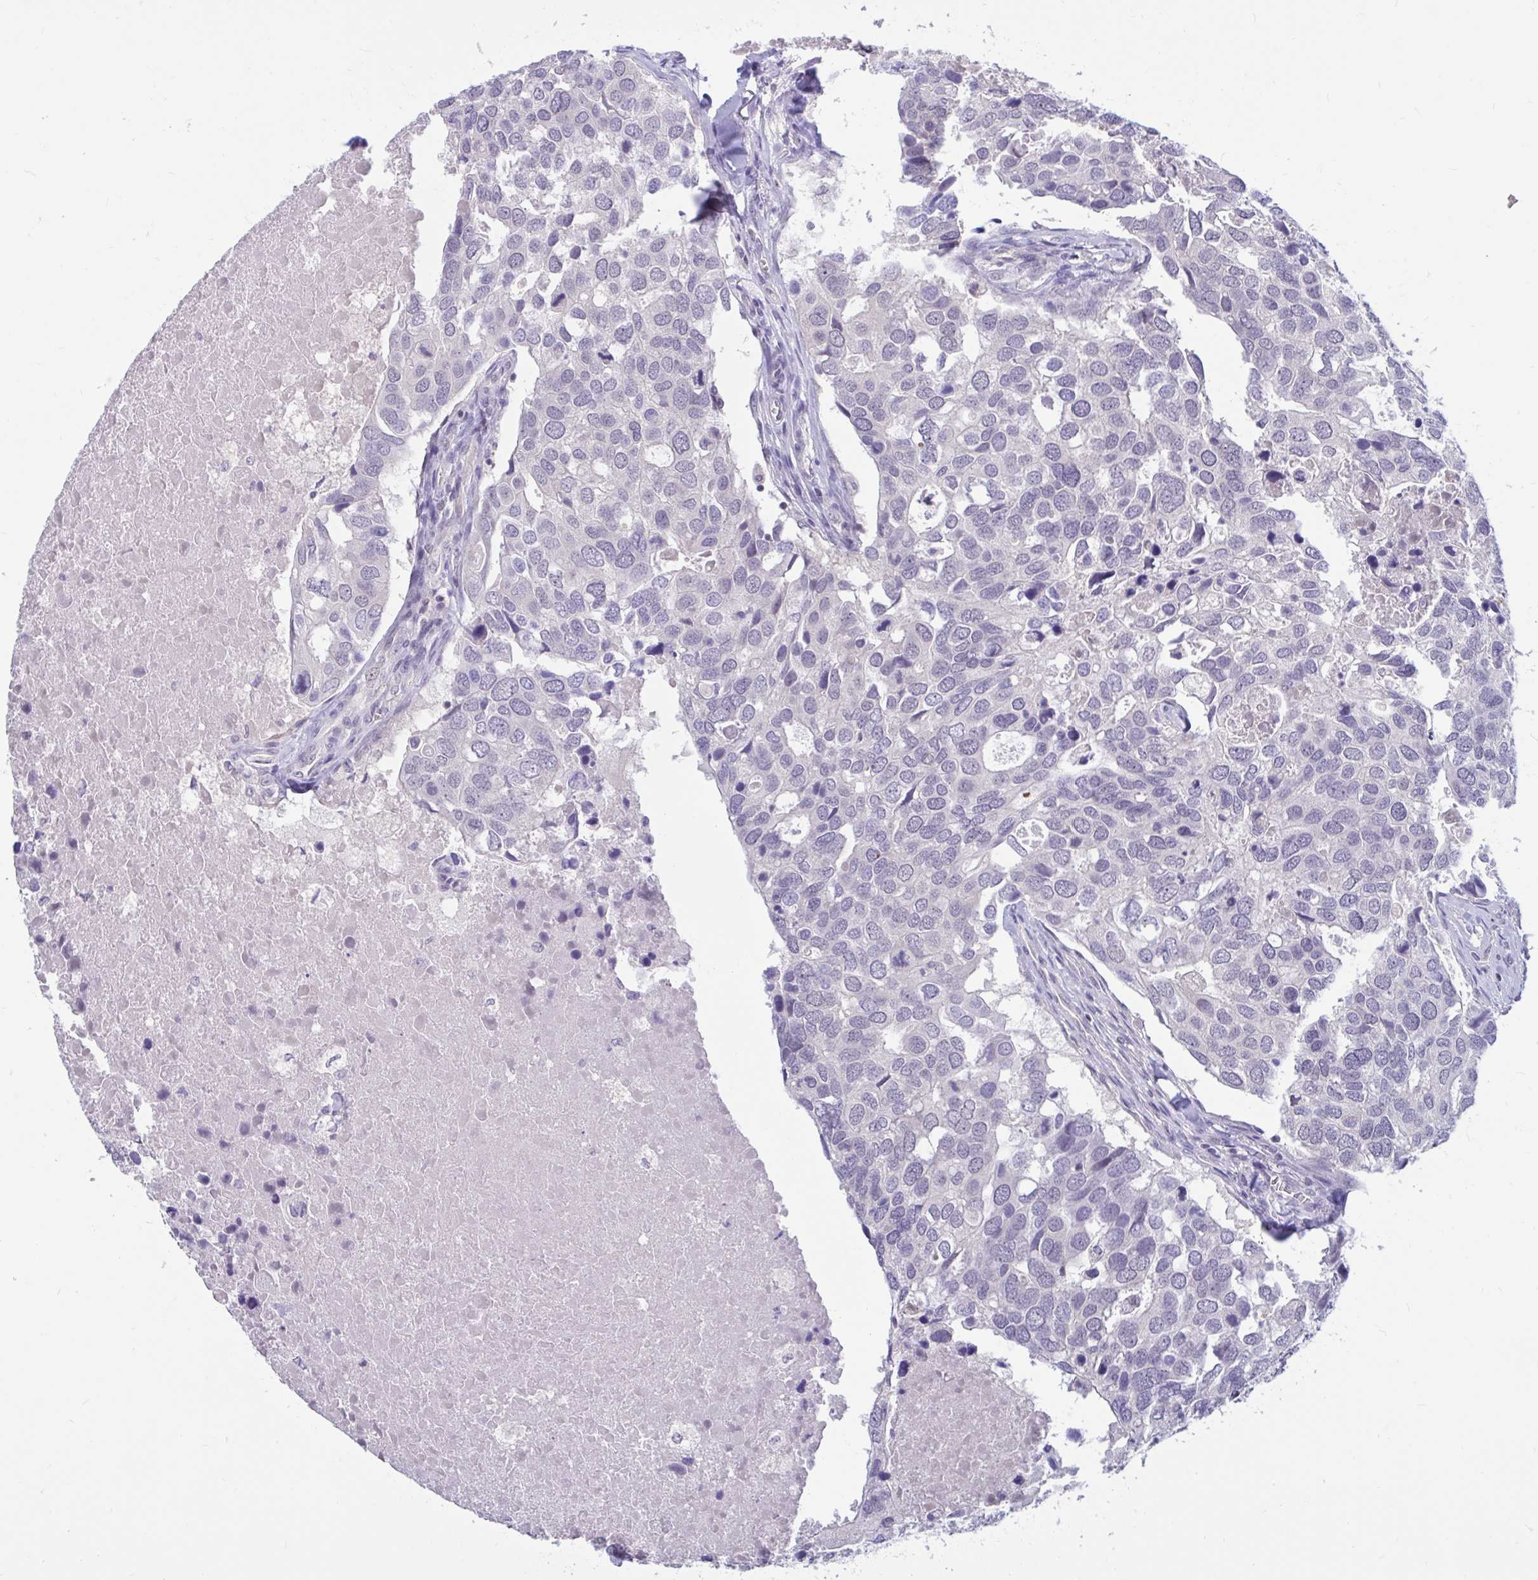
{"staining": {"intensity": "negative", "quantity": "none", "location": "none"}, "tissue": "breast cancer", "cell_type": "Tumor cells", "image_type": "cancer", "snomed": [{"axis": "morphology", "description": "Duct carcinoma"}, {"axis": "topography", "description": "Breast"}], "caption": "This is an immunohistochemistry image of human breast cancer (intraductal carcinoma). There is no expression in tumor cells.", "gene": "ARPP19", "patient": {"sex": "female", "age": 83}}